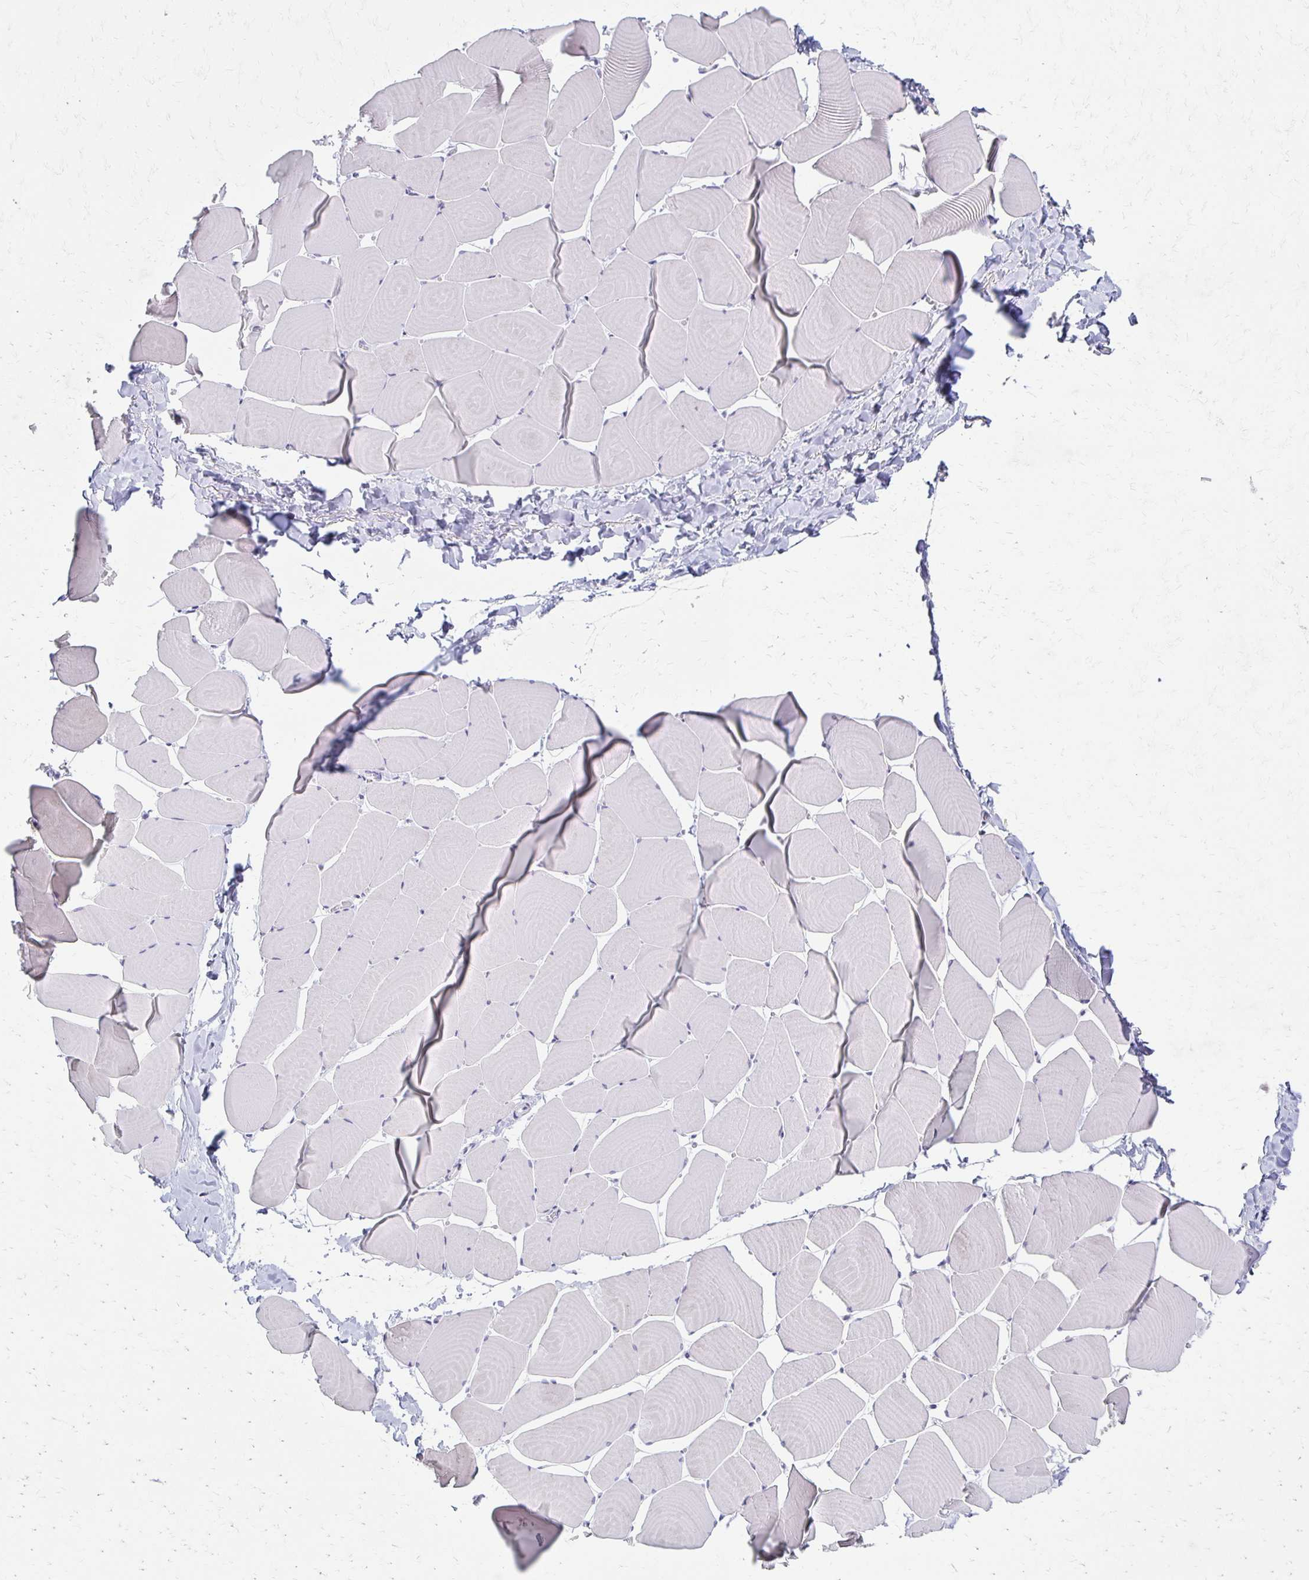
{"staining": {"intensity": "negative", "quantity": "none", "location": "none"}, "tissue": "skeletal muscle", "cell_type": "Myocytes", "image_type": "normal", "snomed": [{"axis": "morphology", "description": "Normal tissue, NOS"}, {"axis": "topography", "description": "Skeletal muscle"}], "caption": "DAB immunohistochemical staining of unremarkable human skeletal muscle shows no significant staining in myocytes.", "gene": "BBS12", "patient": {"sex": "male", "age": 25}}